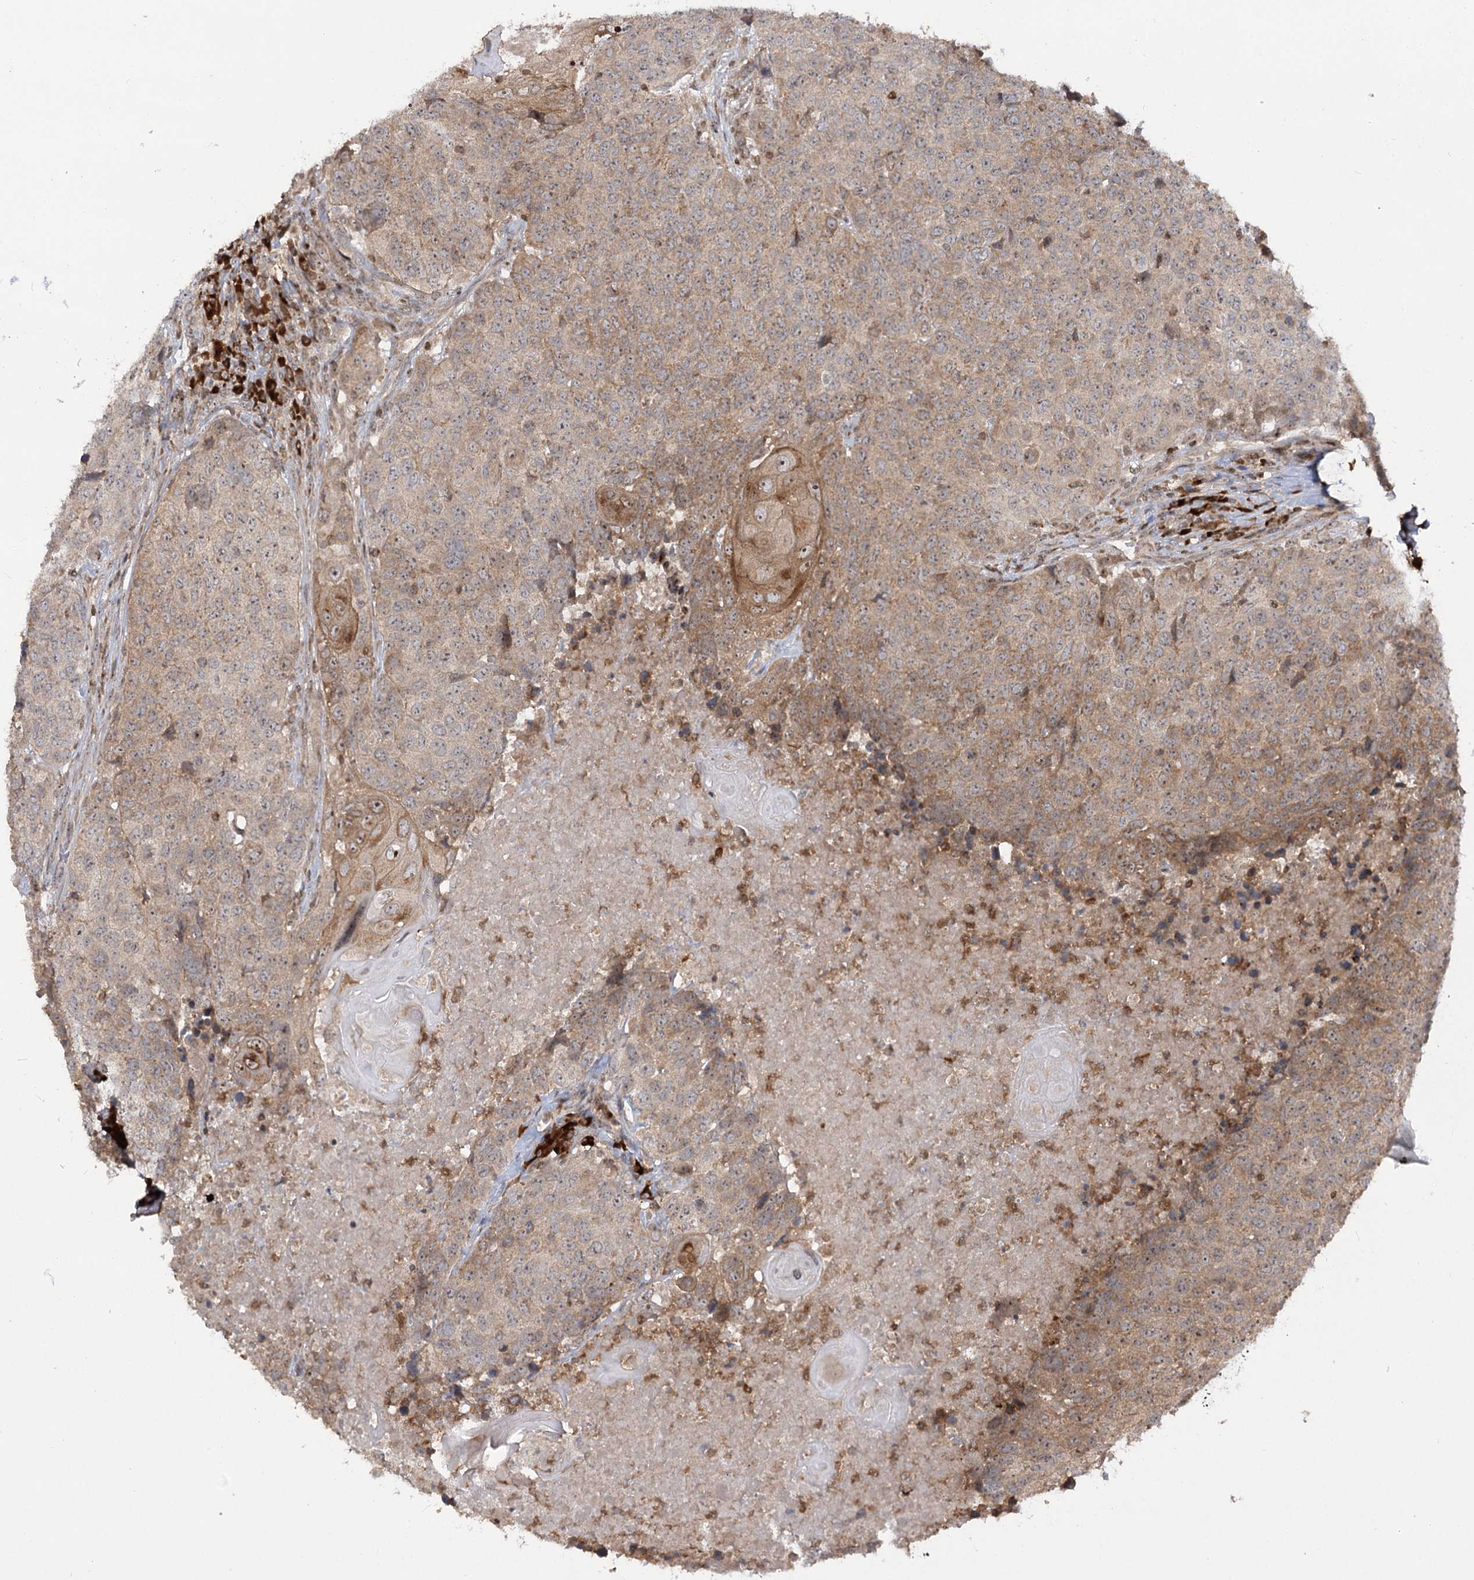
{"staining": {"intensity": "moderate", "quantity": "25%-75%", "location": "cytoplasmic/membranous"}, "tissue": "head and neck cancer", "cell_type": "Tumor cells", "image_type": "cancer", "snomed": [{"axis": "morphology", "description": "Squamous cell carcinoma, NOS"}, {"axis": "topography", "description": "Head-Neck"}], "caption": "High-power microscopy captured an immunohistochemistry (IHC) micrograph of head and neck cancer (squamous cell carcinoma), revealing moderate cytoplasmic/membranous staining in about 25%-75% of tumor cells.", "gene": "SYTL1", "patient": {"sex": "male", "age": 66}}